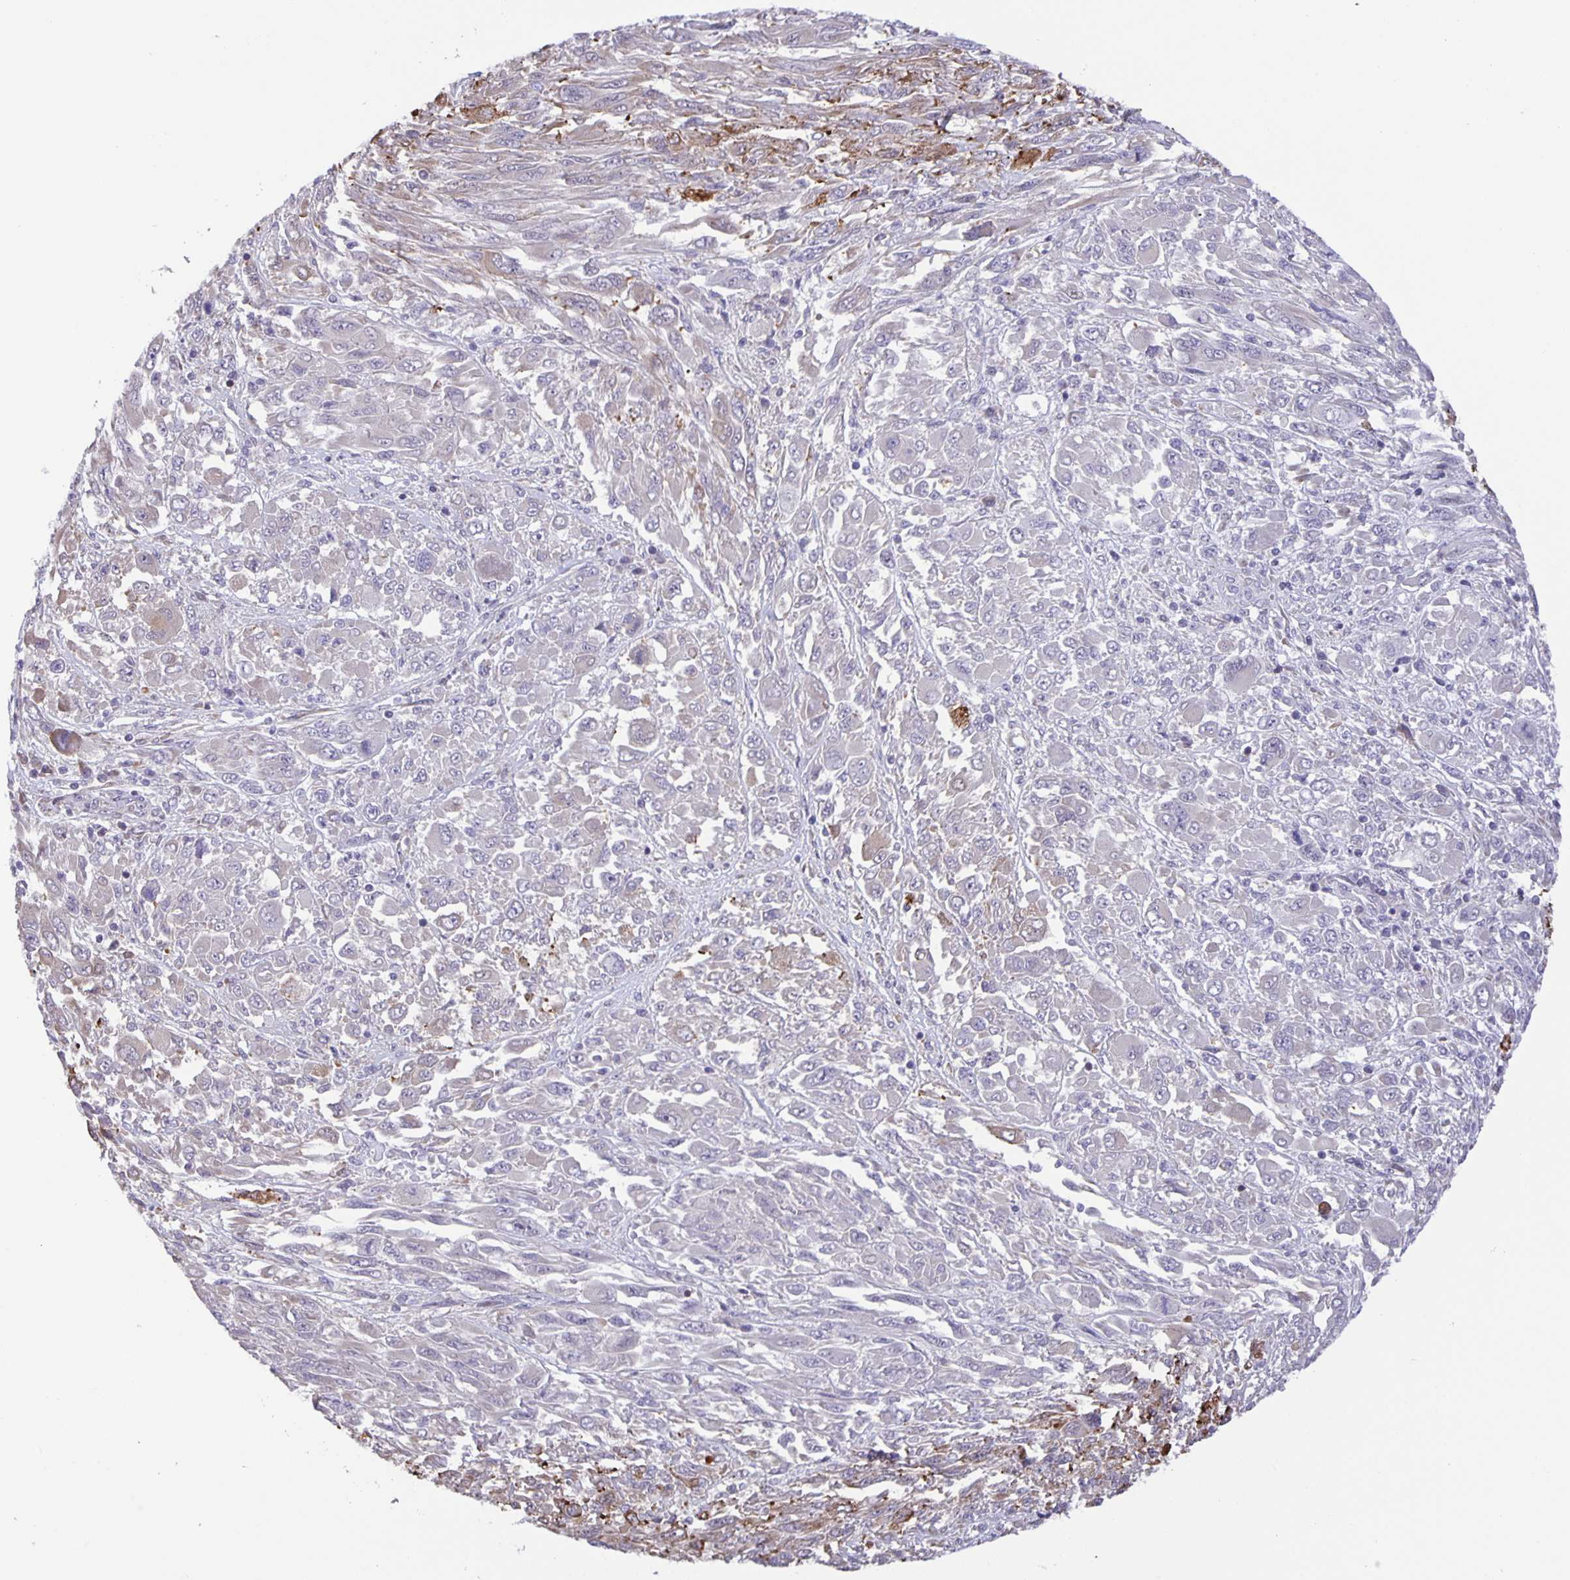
{"staining": {"intensity": "negative", "quantity": "none", "location": "none"}, "tissue": "melanoma", "cell_type": "Tumor cells", "image_type": "cancer", "snomed": [{"axis": "morphology", "description": "Malignant melanoma, NOS"}, {"axis": "topography", "description": "Skin"}], "caption": "Micrograph shows no protein expression in tumor cells of malignant melanoma tissue. Brightfield microscopy of immunohistochemistry stained with DAB (3,3'-diaminobenzidine) (brown) and hematoxylin (blue), captured at high magnification.", "gene": "MAPK12", "patient": {"sex": "female", "age": 91}}